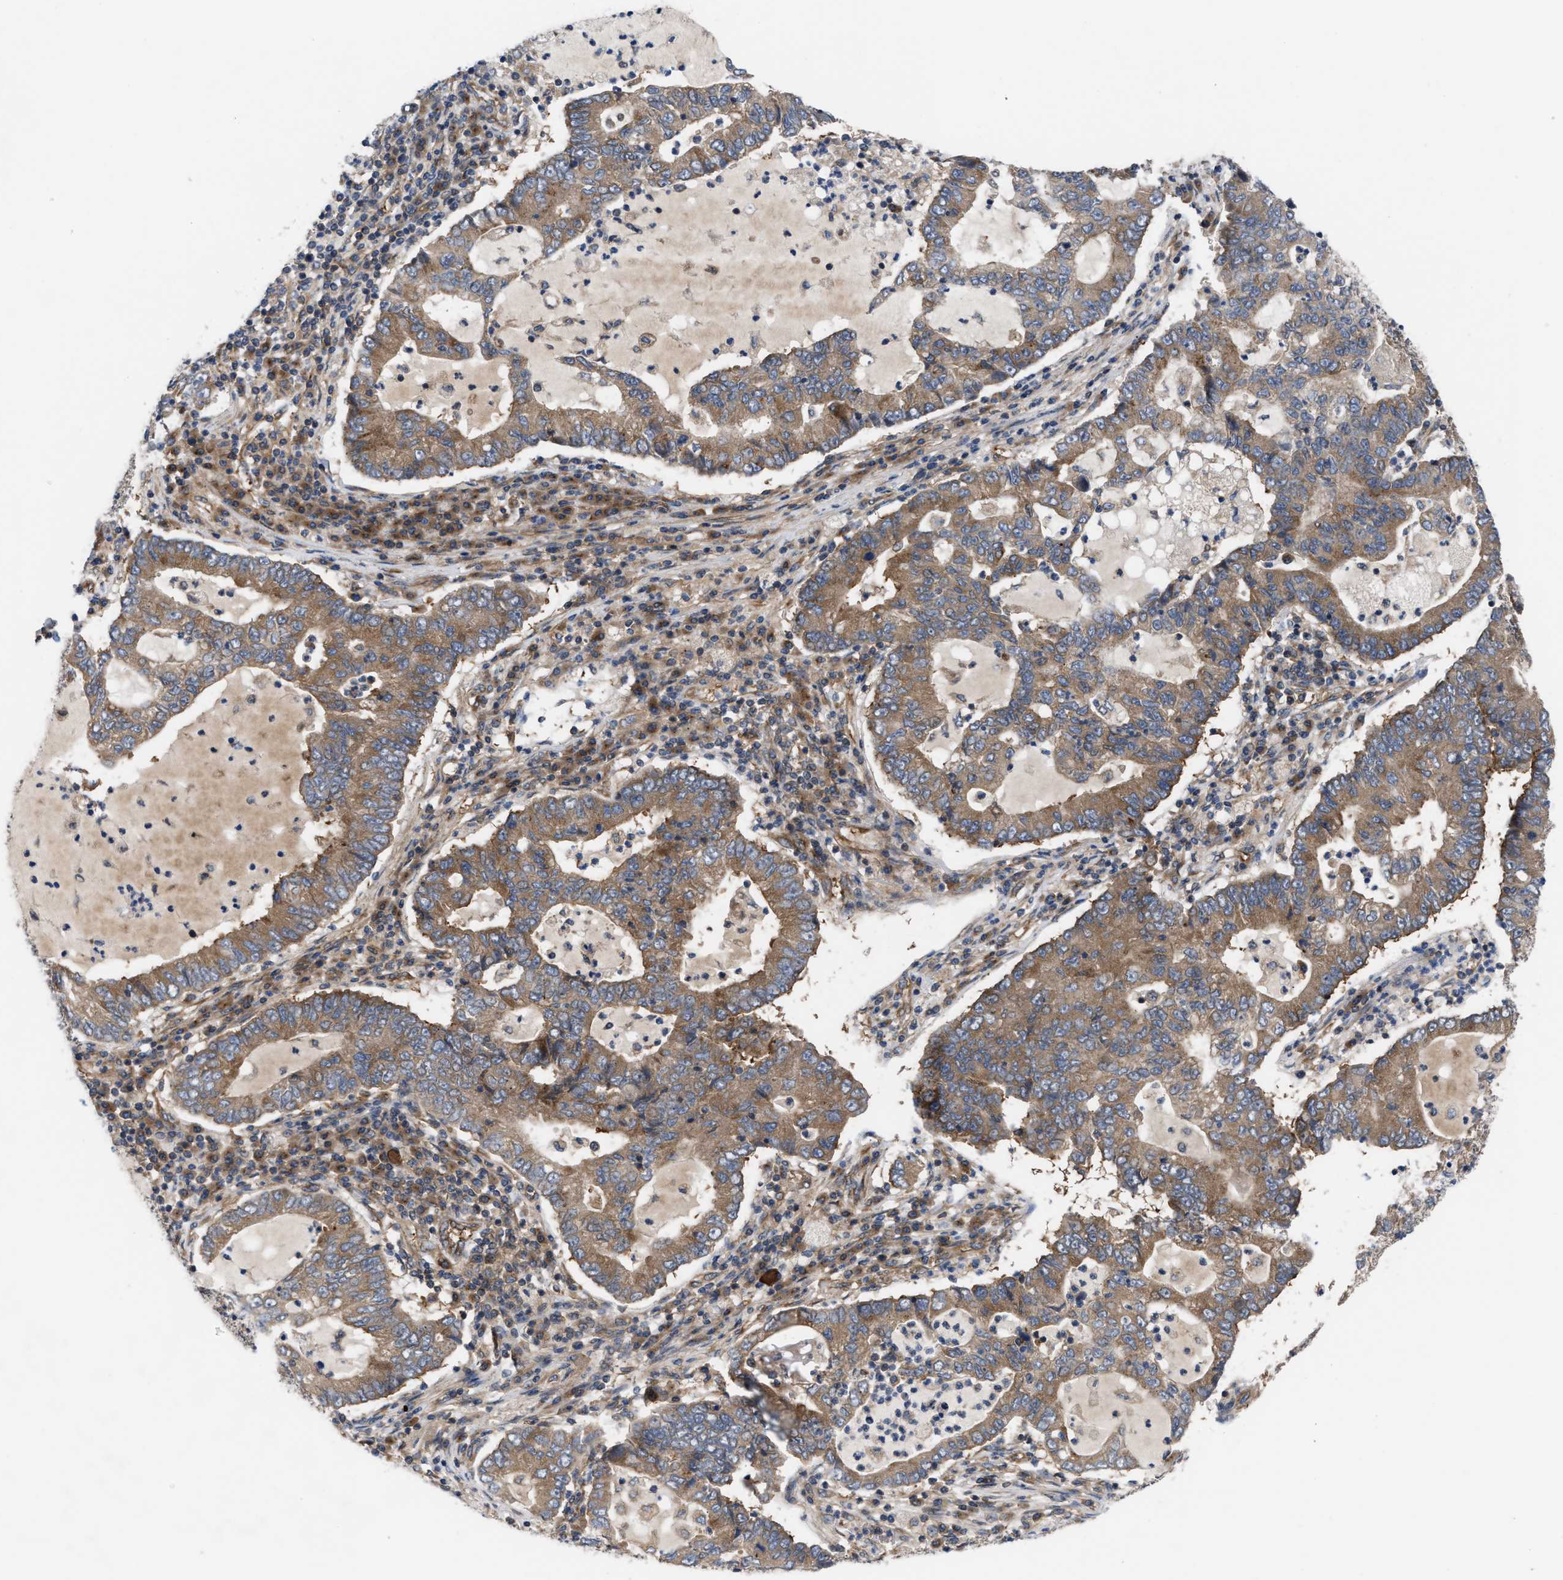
{"staining": {"intensity": "moderate", "quantity": "25%-75%", "location": "cytoplasmic/membranous"}, "tissue": "lung cancer", "cell_type": "Tumor cells", "image_type": "cancer", "snomed": [{"axis": "morphology", "description": "Adenocarcinoma, NOS"}, {"axis": "topography", "description": "Lung"}], "caption": "Tumor cells display moderate cytoplasmic/membranous positivity in about 25%-75% of cells in lung cancer (adenocarcinoma).", "gene": "LAPTM4B", "patient": {"sex": "female", "age": 51}}